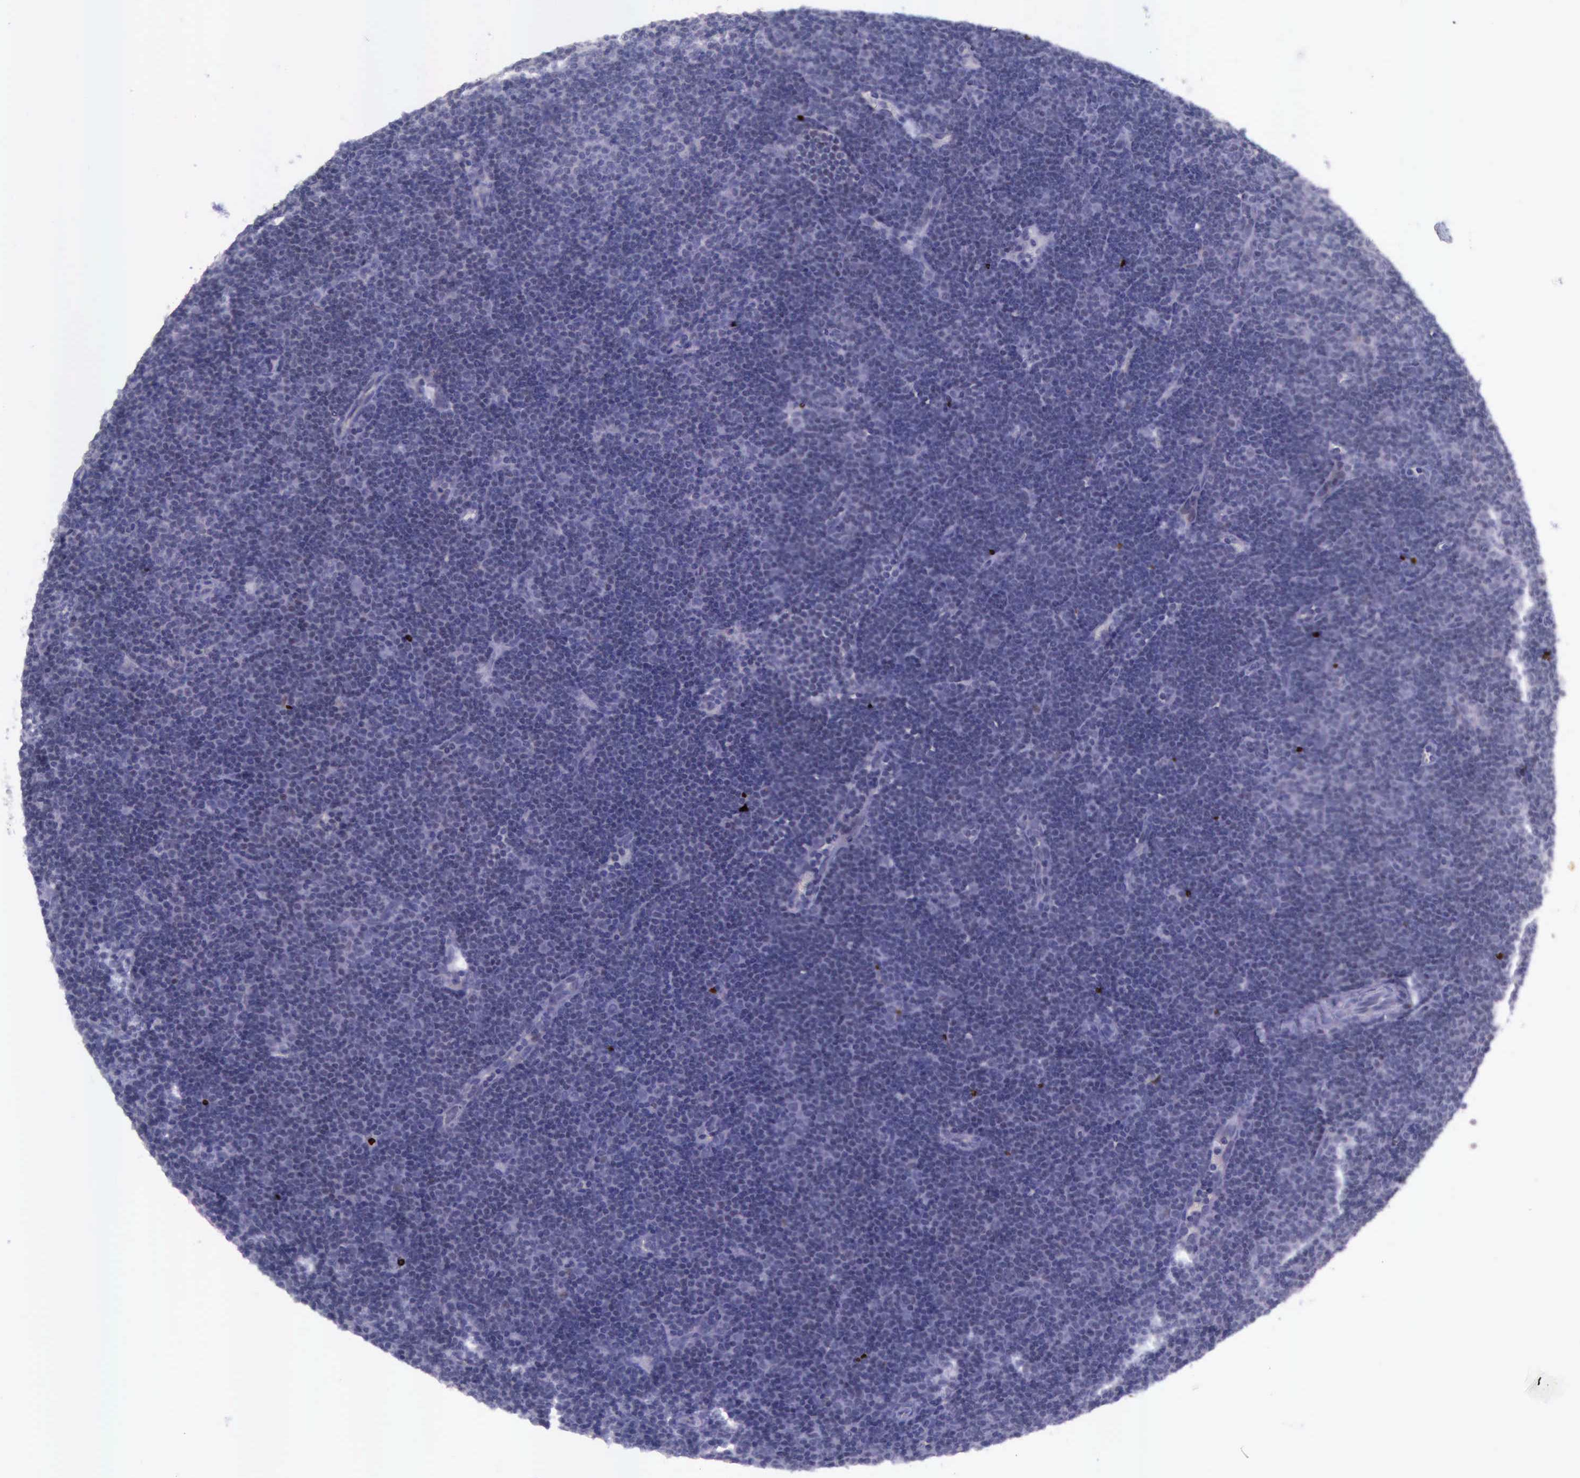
{"staining": {"intensity": "strong", "quantity": "<25%", "location": "nuclear"}, "tissue": "lymphoma", "cell_type": "Tumor cells", "image_type": "cancer", "snomed": [{"axis": "morphology", "description": "Malignant lymphoma, non-Hodgkin's type, Low grade"}, {"axis": "topography", "description": "Lymph node"}], "caption": "This is a photomicrograph of immunohistochemistry (IHC) staining of low-grade malignant lymphoma, non-Hodgkin's type, which shows strong staining in the nuclear of tumor cells.", "gene": "PARP1", "patient": {"sex": "male", "age": 57}}